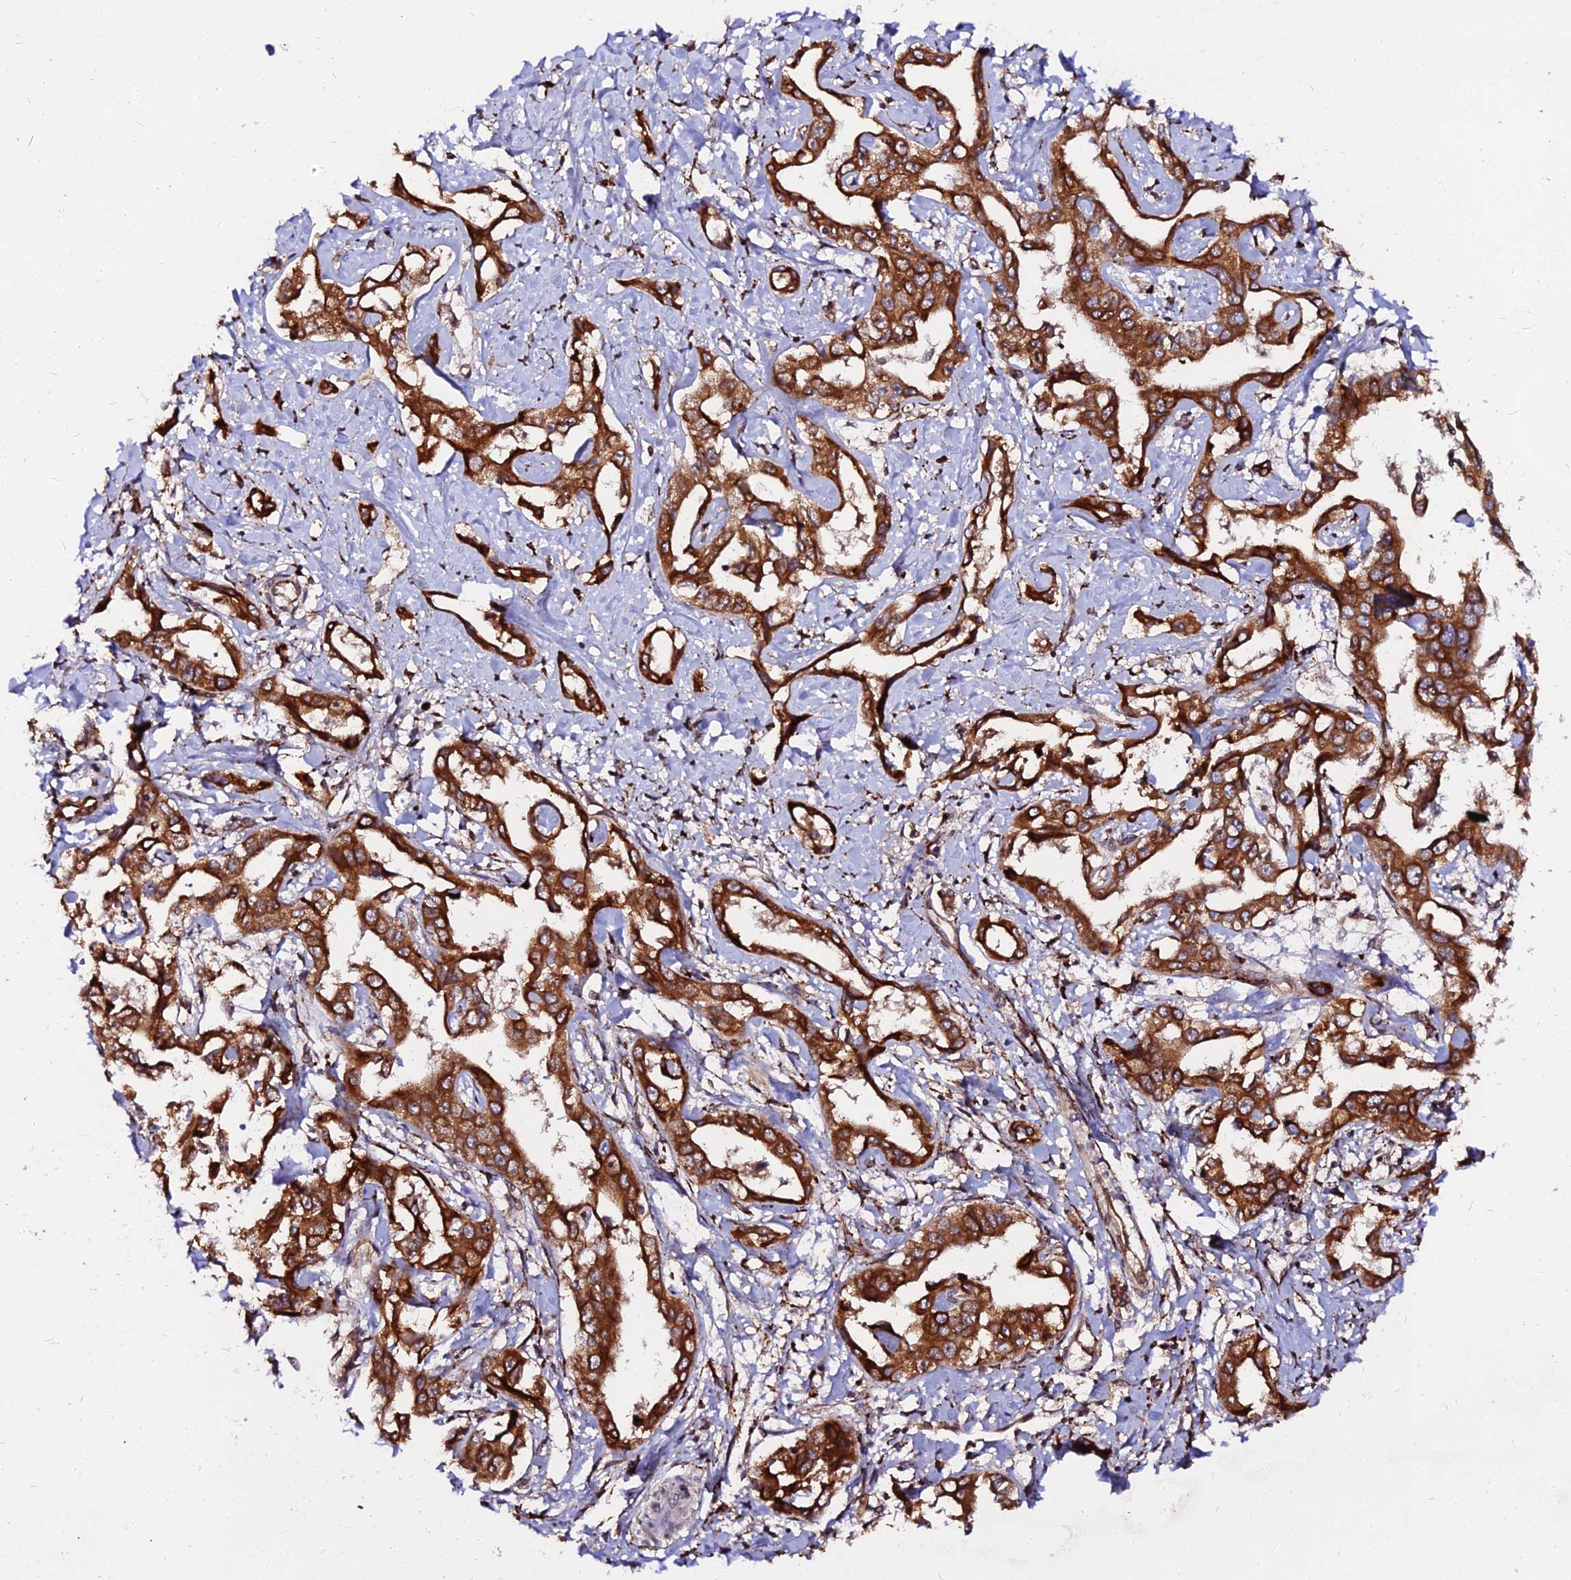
{"staining": {"intensity": "strong", "quantity": ">75%", "location": "cytoplasmic/membranous"}, "tissue": "liver cancer", "cell_type": "Tumor cells", "image_type": "cancer", "snomed": [{"axis": "morphology", "description": "Cholangiocarcinoma"}, {"axis": "topography", "description": "Liver"}], "caption": "Immunohistochemistry (IHC) of human liver cholangiocarcinoma shows high levels of strong cytoplasmic/membranous positivity in about >75% of tumor cells.", "gene": "PDE4D", "patient": {"sex": "male", "age": 59}}